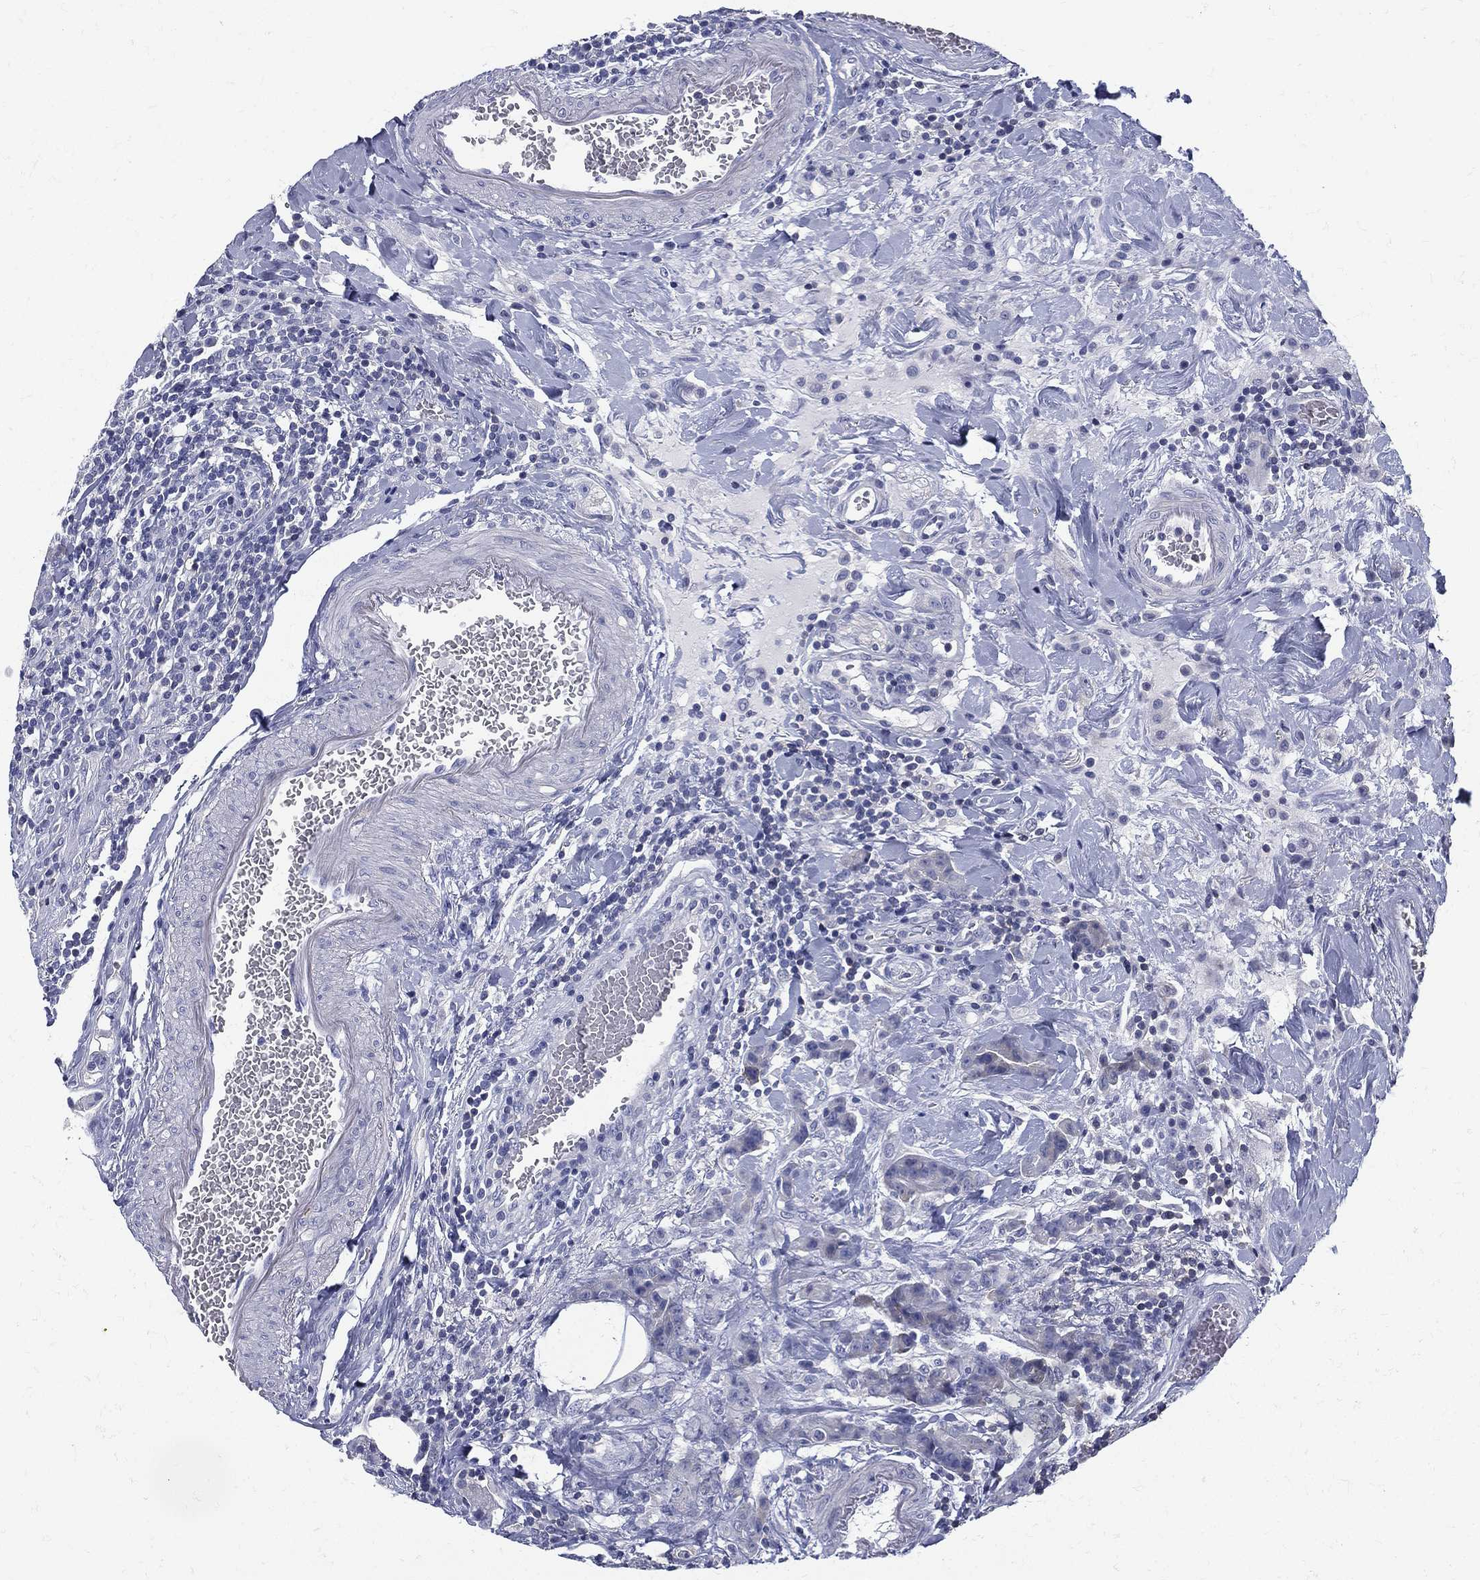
{"staining": {"intensity": "negative", "quantity": "none", "location": "none"}, "tissue": "colorectal cancer", "cell_type": "Tumor cells", "image_type": "cancer", "snomed": [{"axis": "morphology", "description": "Adenocarcinoma, NOS"}, {"axis": "topography", "description": "Colon"}], "caption": "A high-resolution photomicrograph shows immunohistochemistry staining of colorectal adenocarcinoma, which demonstrates no significant expression in tumor cells.", "gene": "ETNPPL", "patient": {"sex": "female", "age": 69}}